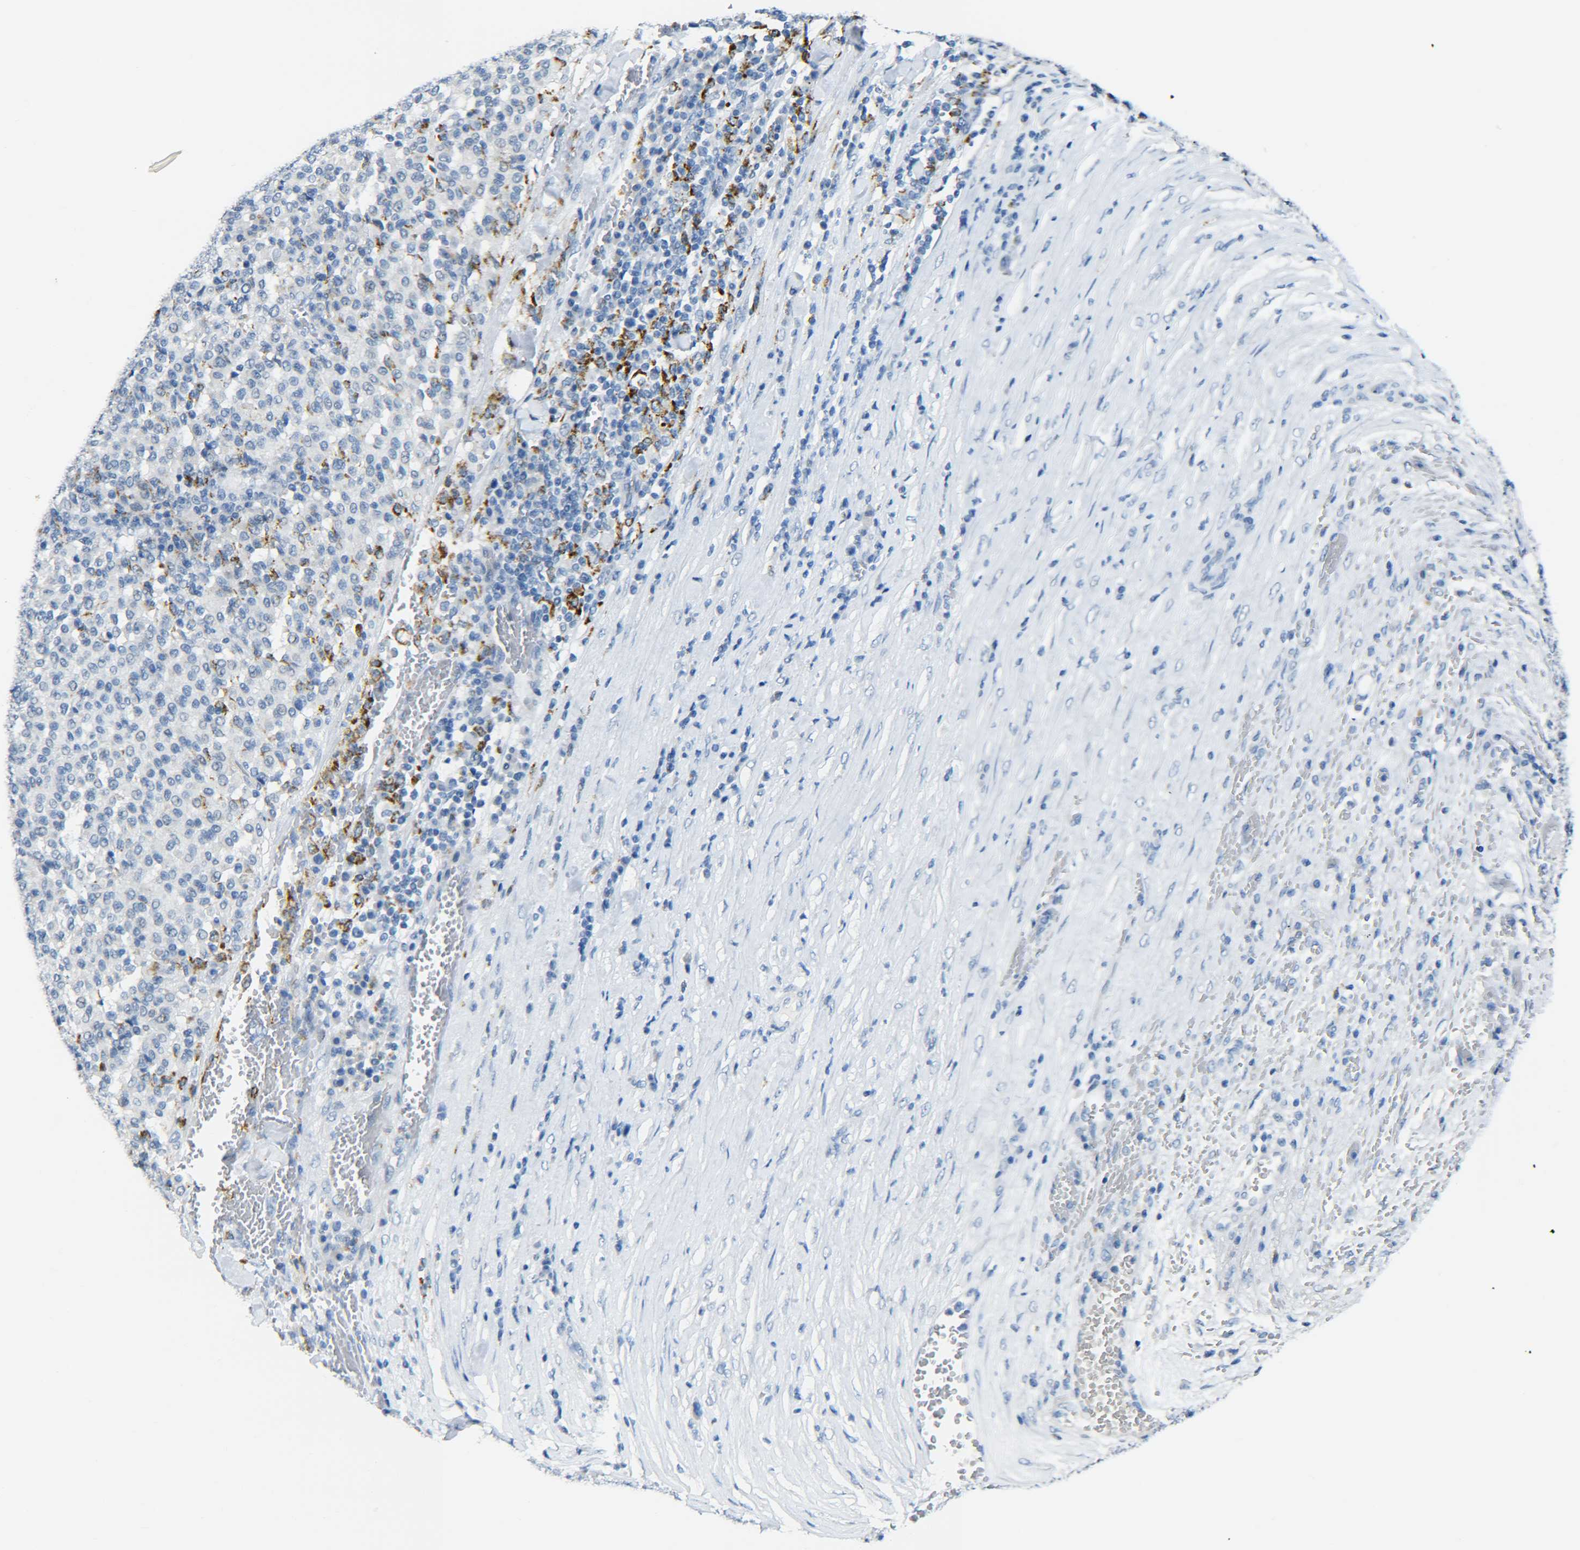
{"staining": {"intensity": "moderate", "quantity": "<25%", "location": "cytoplasmic/membranous"}, "tissue": "melanoma", "cell_type": "Tumor cells", "image_type": "cancer", "snomed": [{"axis": "morphology", "description": "Malignant melanoma, Metastatic site"}, {"axis": "topography", "description": "Pancreas"}], "caption": "A low amount of moderate cytoplasmic/membranous expression is present in about <25% of tumor cells in malignant melanoma (metastatic site) tissue.", "gene": "C15orf48", "patient": {"sex": "female", "age": 30}}